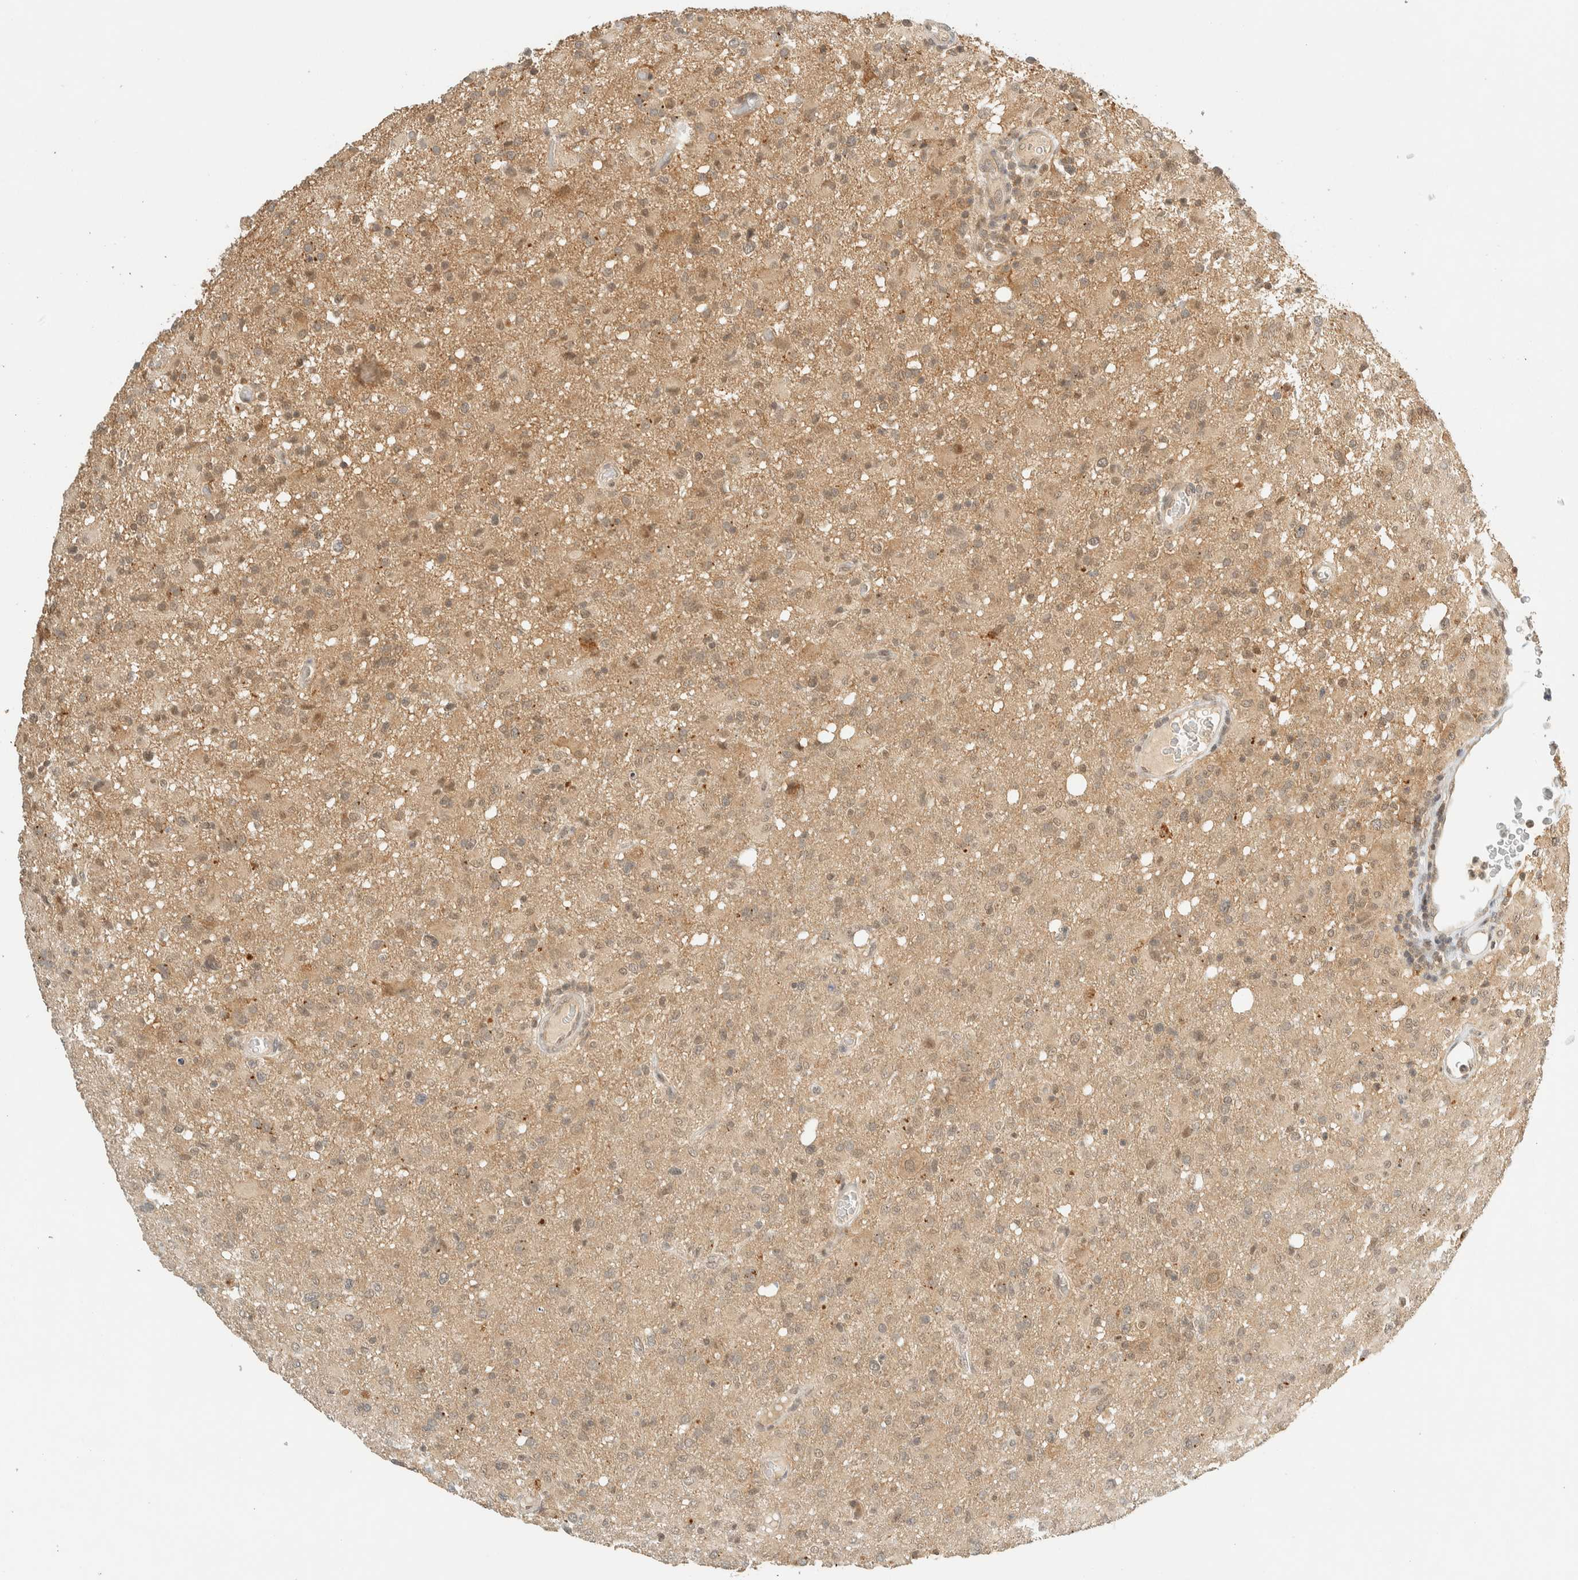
{"staining": {"intensity": "weak", "quantity": "25%-75%", "location": "cytoplasmic/membranous,nuclear"}, "tissue": "glioma", "cell_type": "Tumor cells", "image_type": "cancer", "snomed": [{"axis": "morphology", "description": "Glioma, malignant, High grade"}, {"axis": "topography", "description": "Brain"}], "caption": "Glioma stained with immunohistochemistry (IHC) shows weak cytoplasmic/membranous and nuclear expression in about 25%-75% of tumor cells.", "gene": "KIFAP3", "patient": {"sex": "female", "age": 57}}